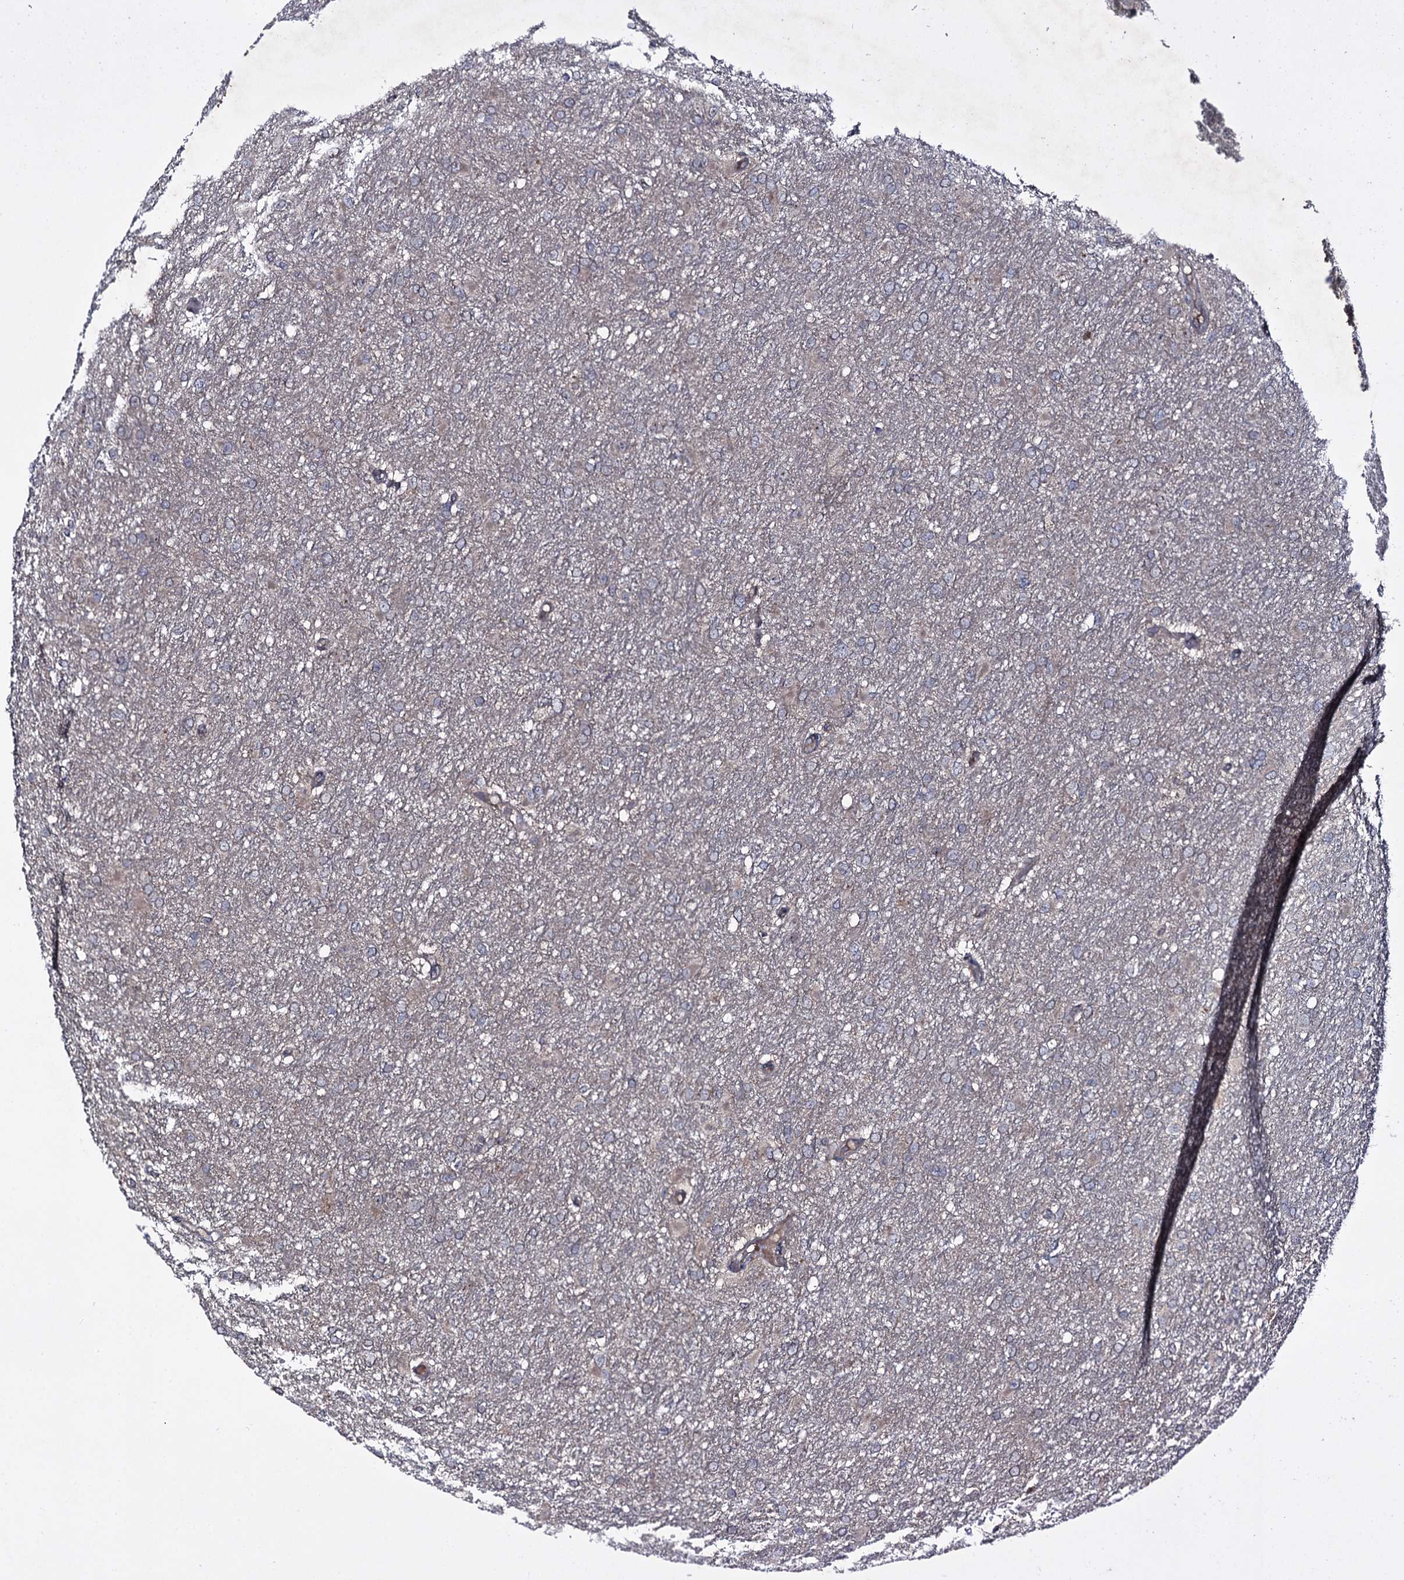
{"staining": {"intensity": "negative", "quantity": "none", "location": "none"}, "tissue": "glioma", "cell_type": "Tumor cells", "image_type": "cancer", "snomed": [{"axis": "morphology", "description": "Glioma, malignant, High grade"}, {"axis": "topography", "description": "Cerebral cortex"}], "caption": "IHC image of glioma stained for a protein (brown), which demonstrates no staining in tumor cells.", "gene": "SNAP23", "patient": {"sex": "female", "age": 36}}